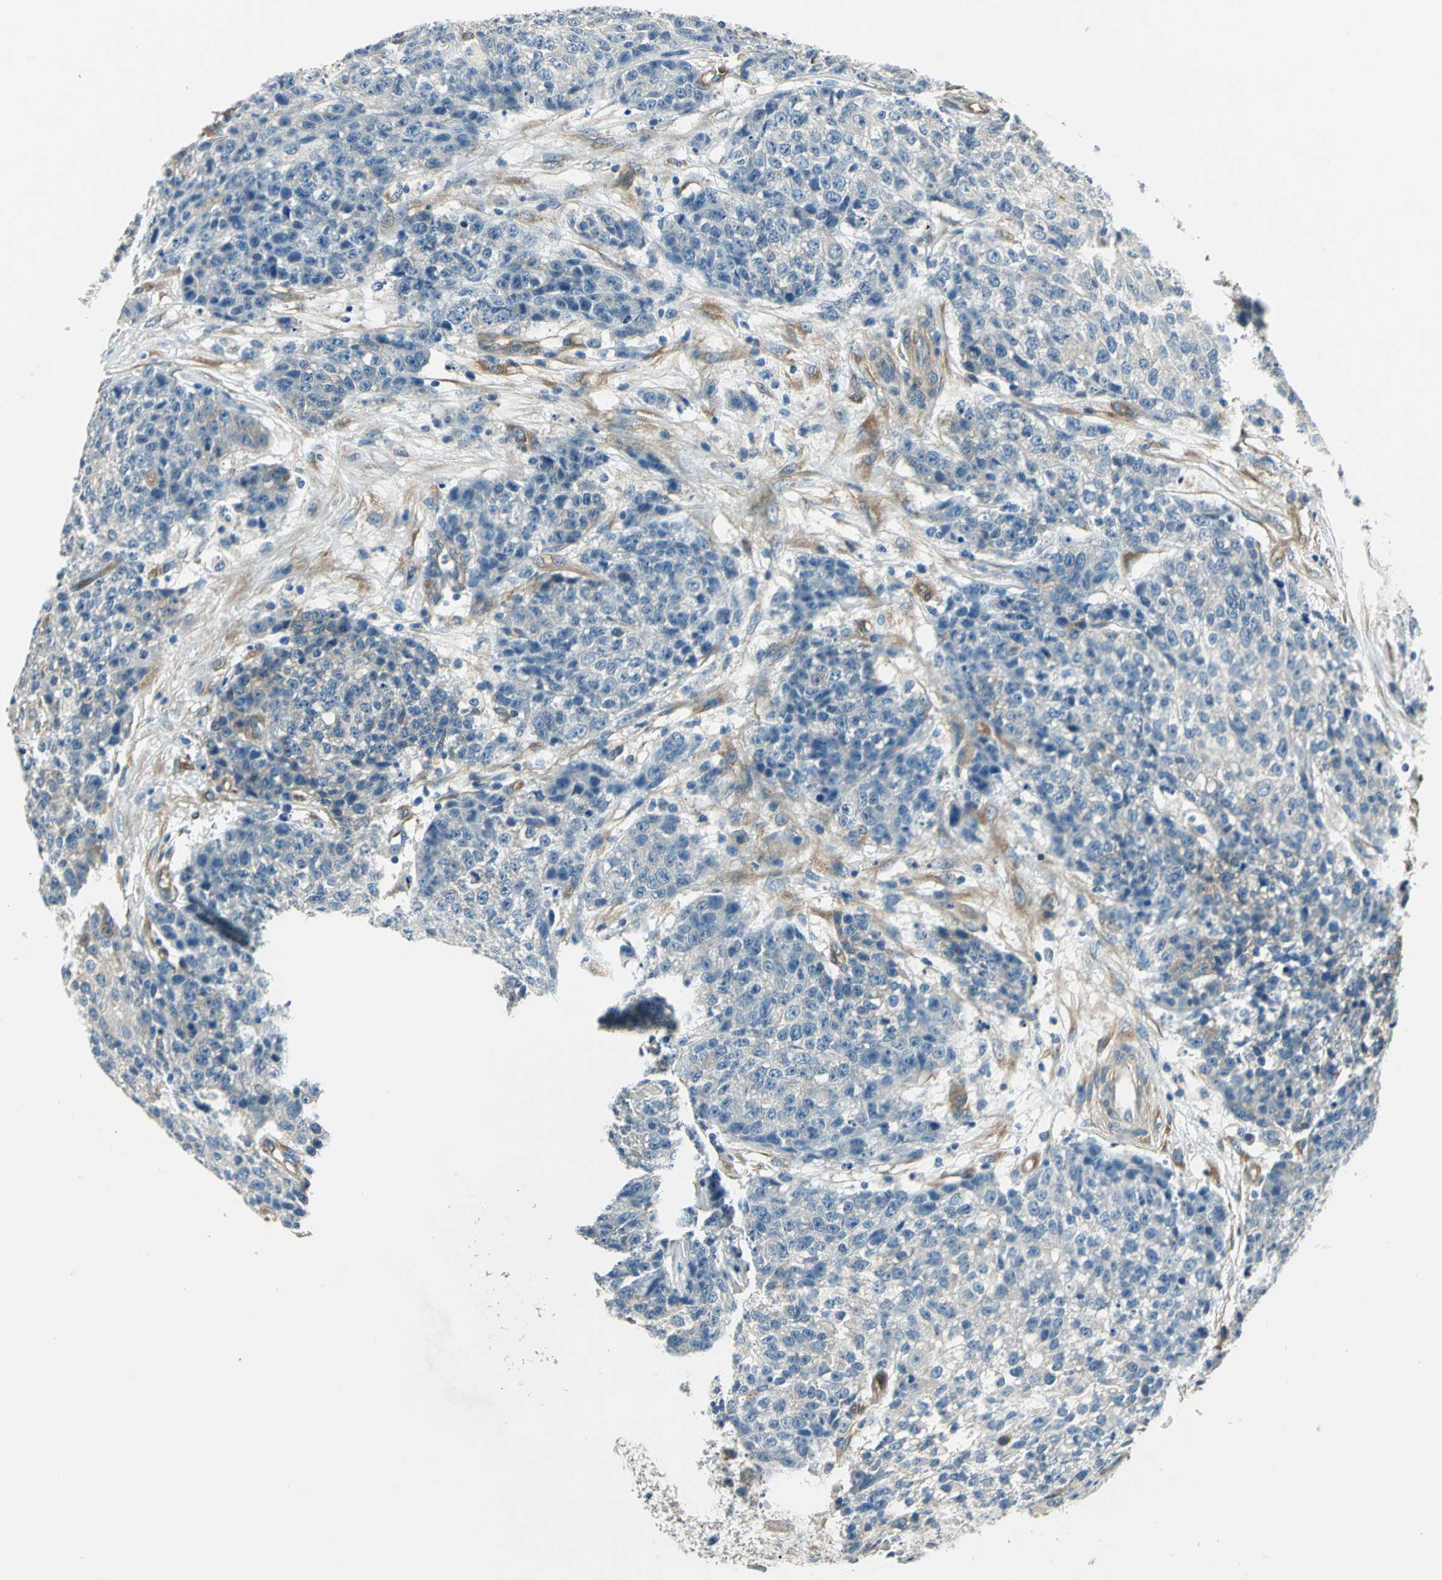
{"staining": {"intensity": "weak", "quantity": "<25%", "location": "cytoplasmic/membranous"}, "tissue": "ovarian cancer", "cell_type": "Tumor cells", "image_type": "cancer", "snomed": [{"axis": "morphology", "description": "Carcinoma, endometroid"}, {"axis": "topography", "description": "Ovary"}], "caption": "This is a image of IHC staining of ovarian cancer (endometroid carcinoma), which shows no positivity in tumor cells.", "gene": "CDC42EP1", "patient": {"sex": "female", "age": 42}}